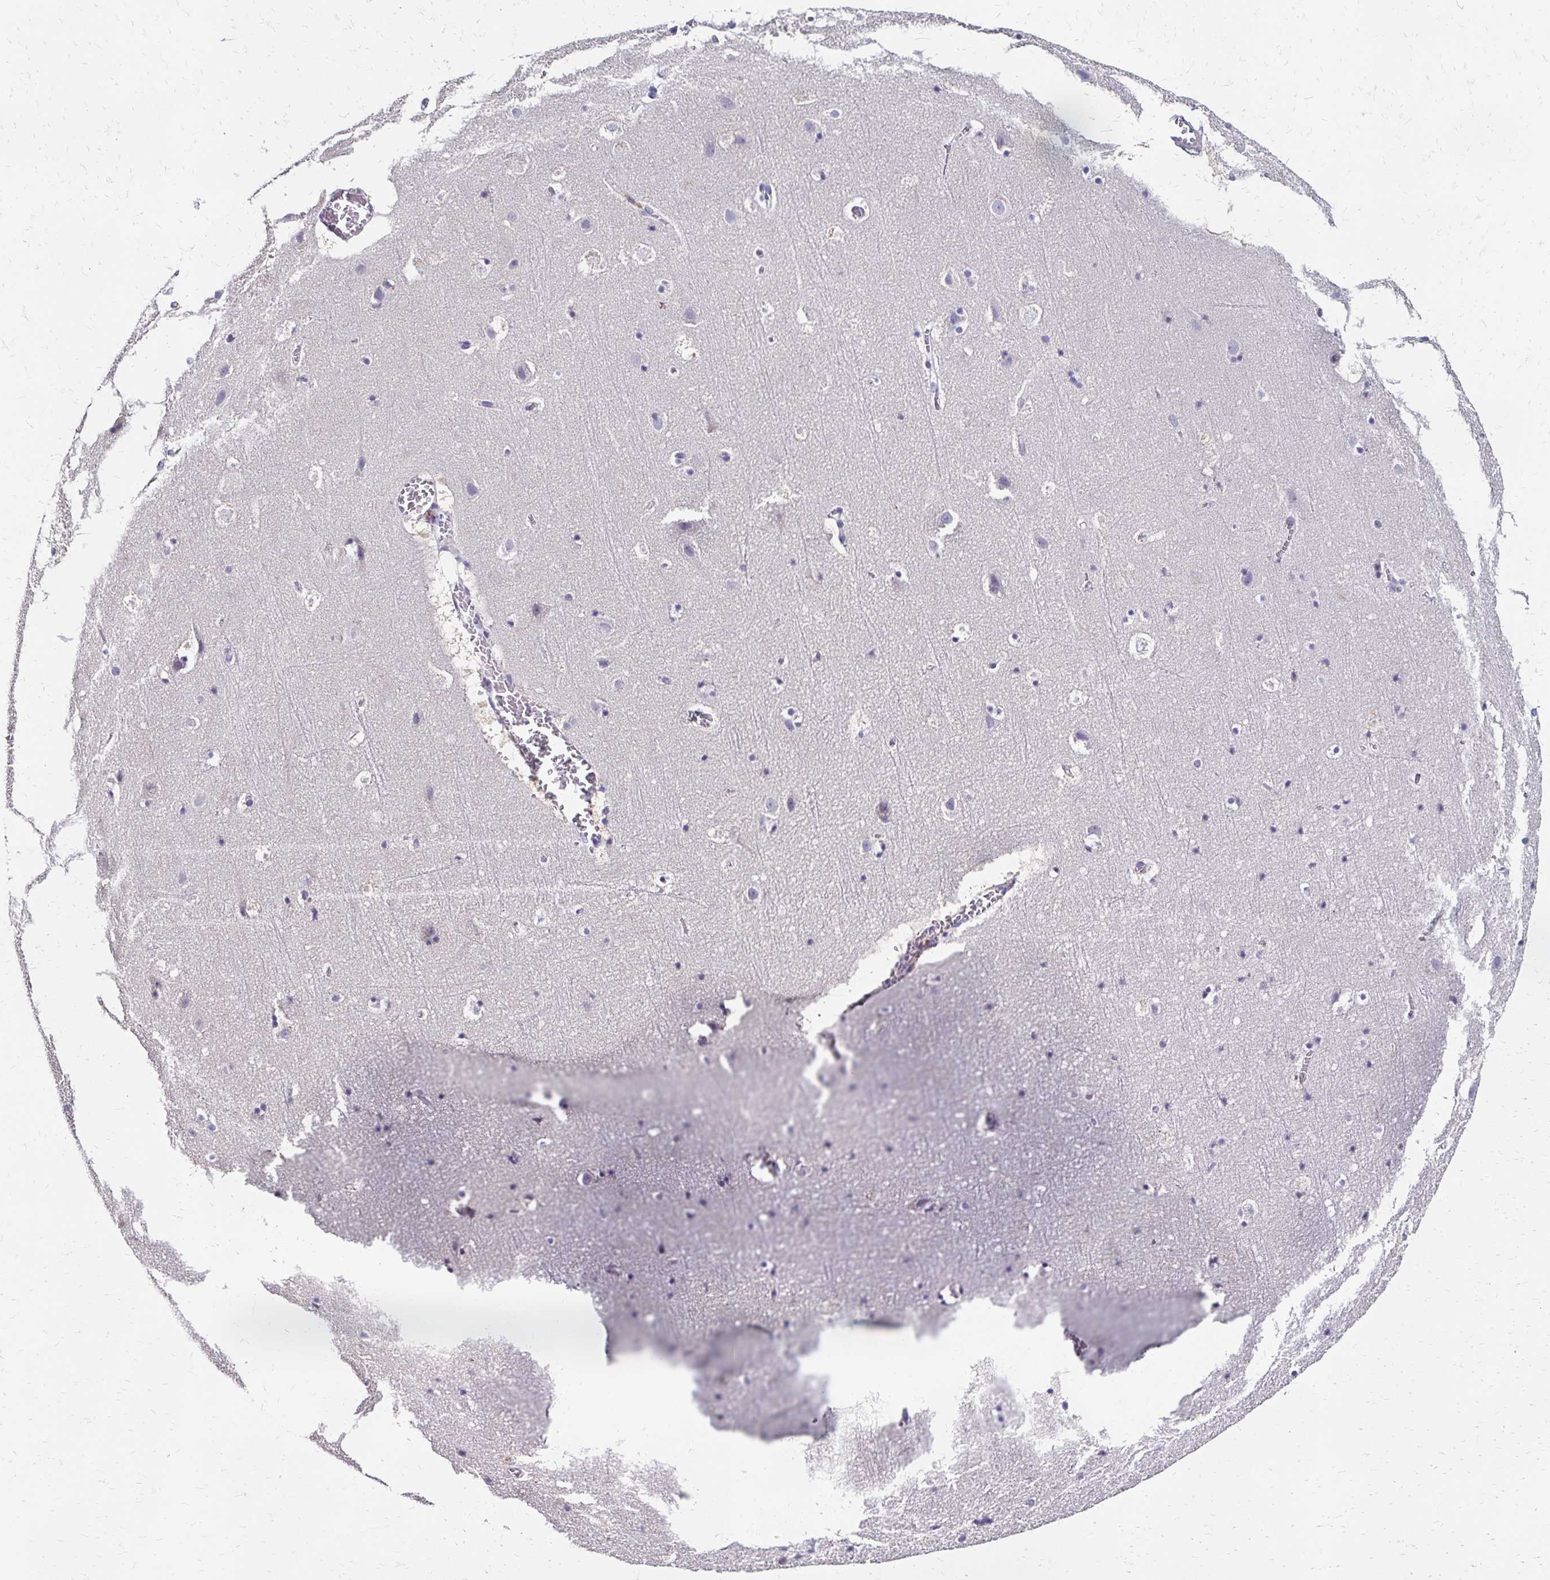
{"staining": {"intensity": "negative", "quantity": "none", "location": "none"}, "tissue": "cerebral cortex", "cell_type": "Endothelial cells", "image_type": "normal", "snomed": [{"axis": "morphology", "description": "Normal tissue, NOS"}, {"axis": "topography", "description": "Cerebral cortex"}], "caption": "Immunohistochemistry (IHC) image of benign human cerebral cortex stained for a protein (brown), which displays no staining in endothelial cells.", "gene": "DTNB", "patient": {"sex": "female", "age": 42}}